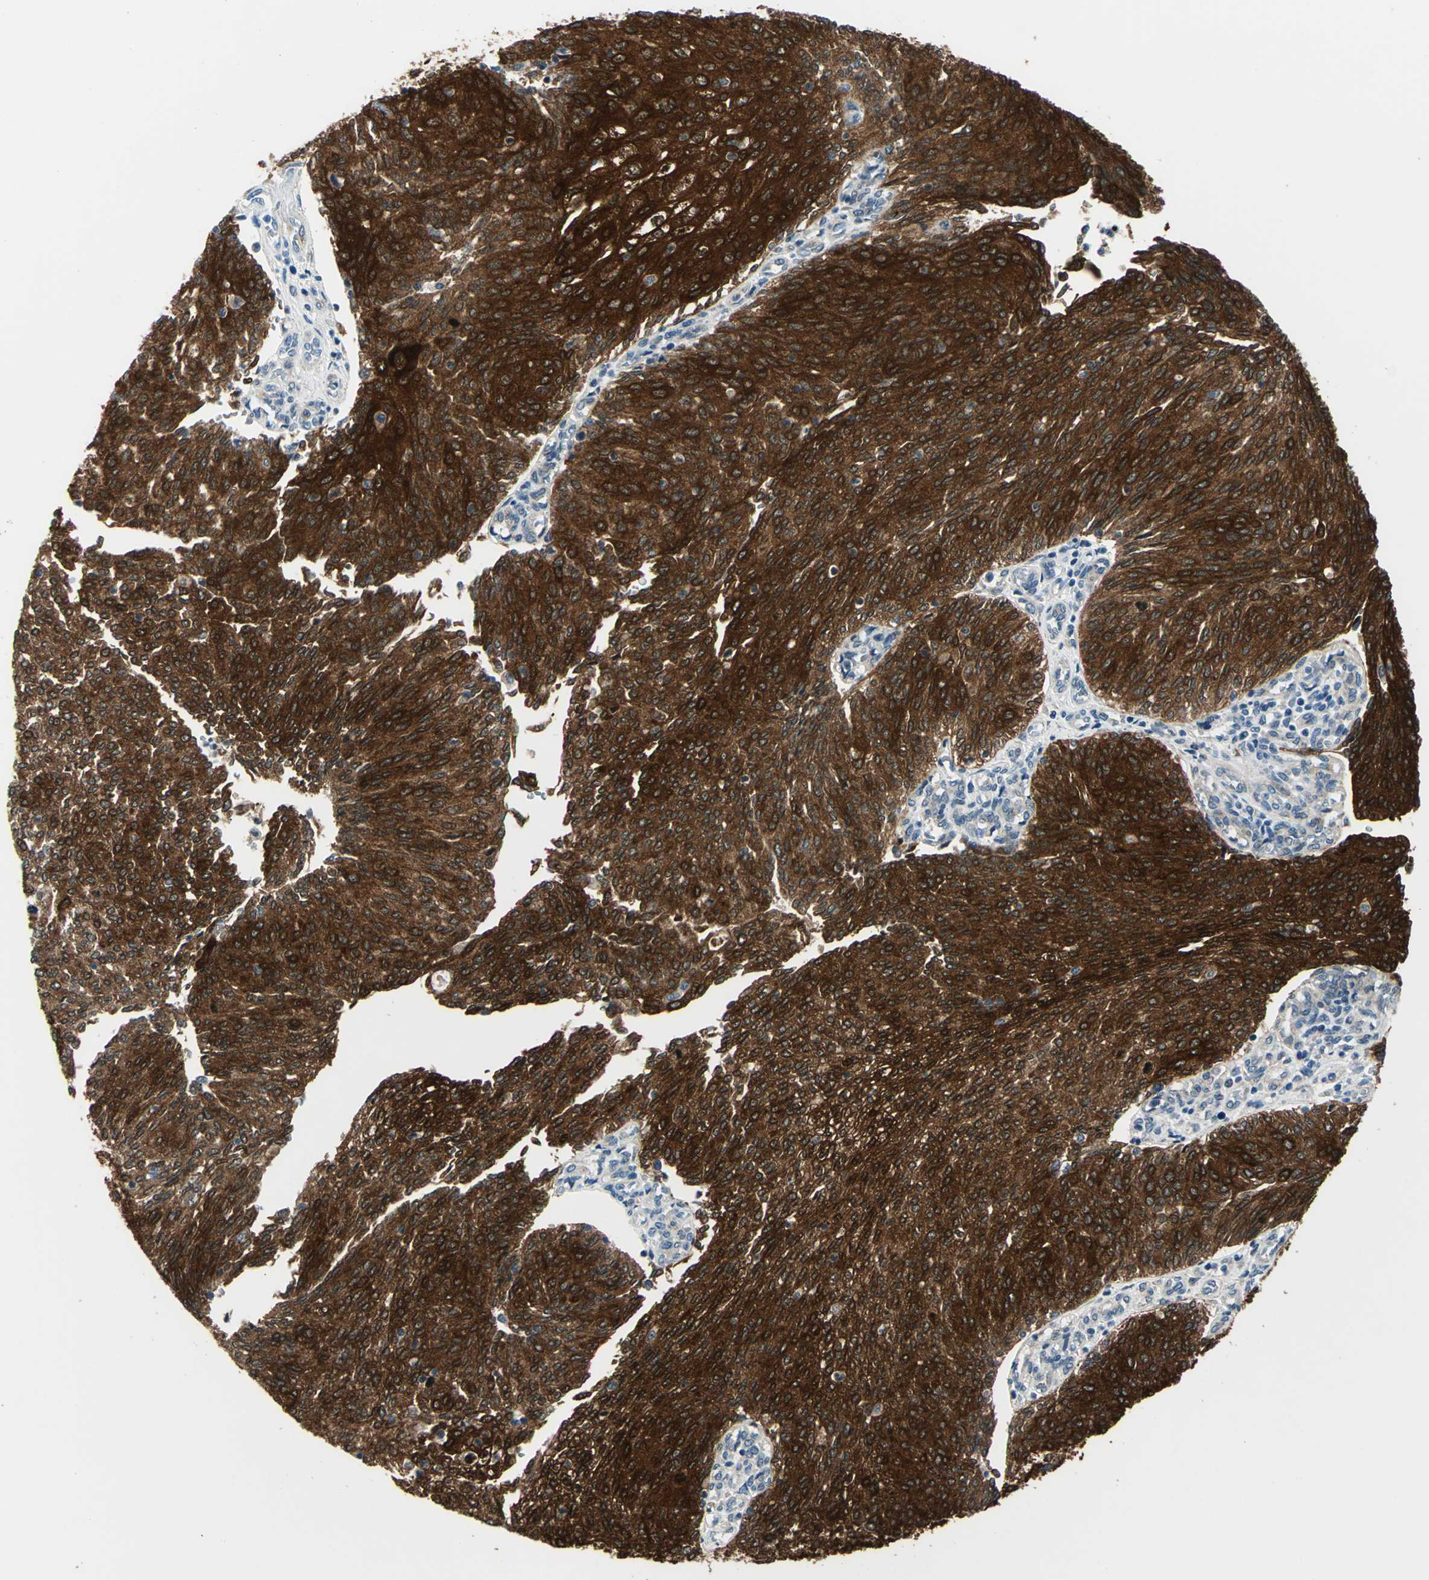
{"staining": {"intensity": "strong", "quantity": ">75%", "location": "cytoplasmic/membranous"}, "tissue": "urothelial cancer", "cell_type": "Tumor cells", "image_type": "cancer", "snomed": [{"axis": "morphology", "description": "Urothelial carcinoma, Low grade"}, {"axis": "topography", "description": "Urinary bladder"}], "caption": "A histopathology image showing strong cytoplasmic/membranous expression in approximately >75% of tumor cells in urothelial cancer, as visualized by brown immunohistochemical staining.", "gene": "HSPB1", "patient": {"sex": "female", "age": 79}}